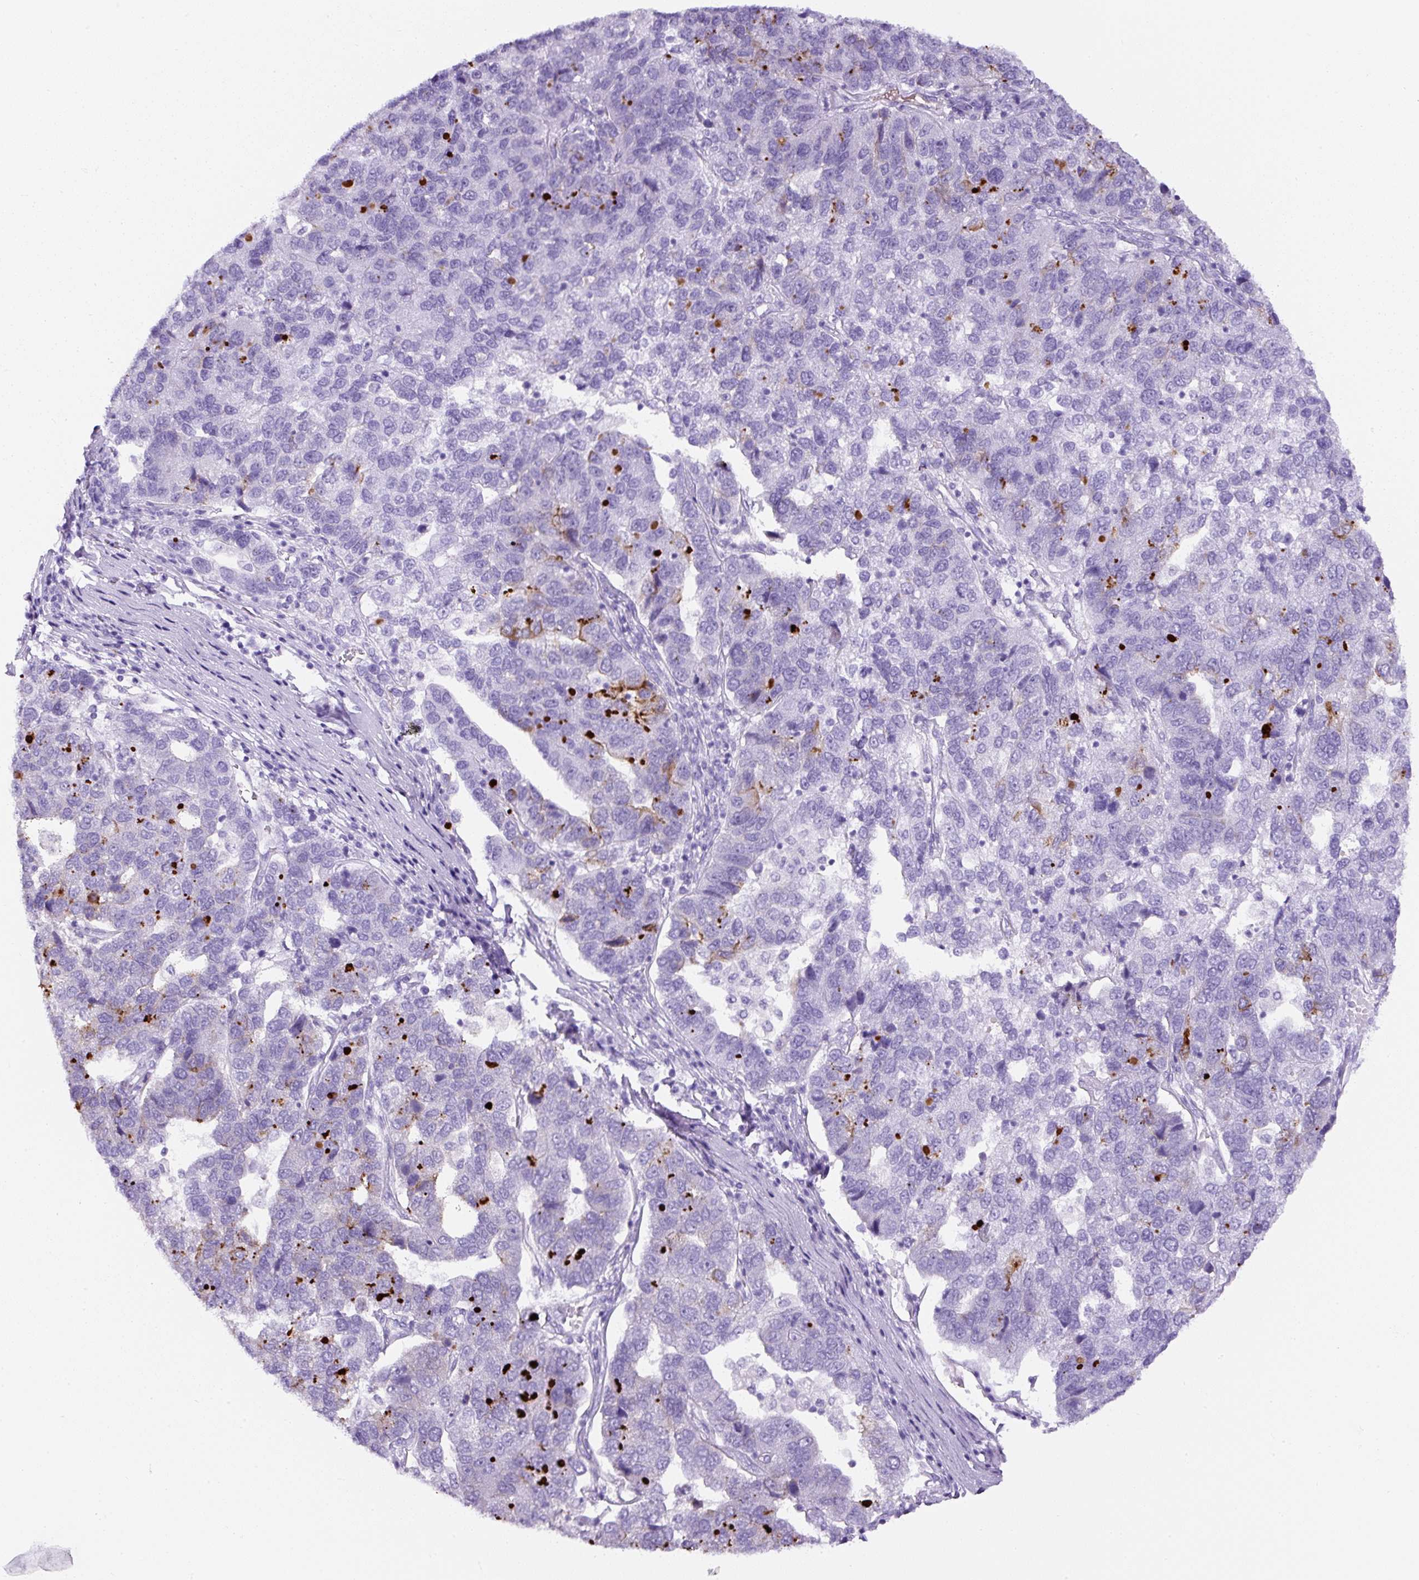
{"staining": {"intensity": "moderate", "quantity": "<25%", "location": "cytoplasmic/membranous"}, "tissue": "pancreatic cancer", "cell_type": "Tumor cells", "image_type": "cancer", "snomed": [{"axis": "morphology", "description": "Adenocarcinoma, NOS"}, {"axis": "topography", "description": "Pancreas"}], "caption": "Immunohistochemistry (IHC) (DAB (3,3'-diaminobenzidine)) staining of adenocarcinoma (pancreatic) reveals moderate cytoplasmic/membranous protein positivity in about <25% of tumor cells.", "gene": "TMEM200B", "patient": {"sex": "female", "age": 61}}